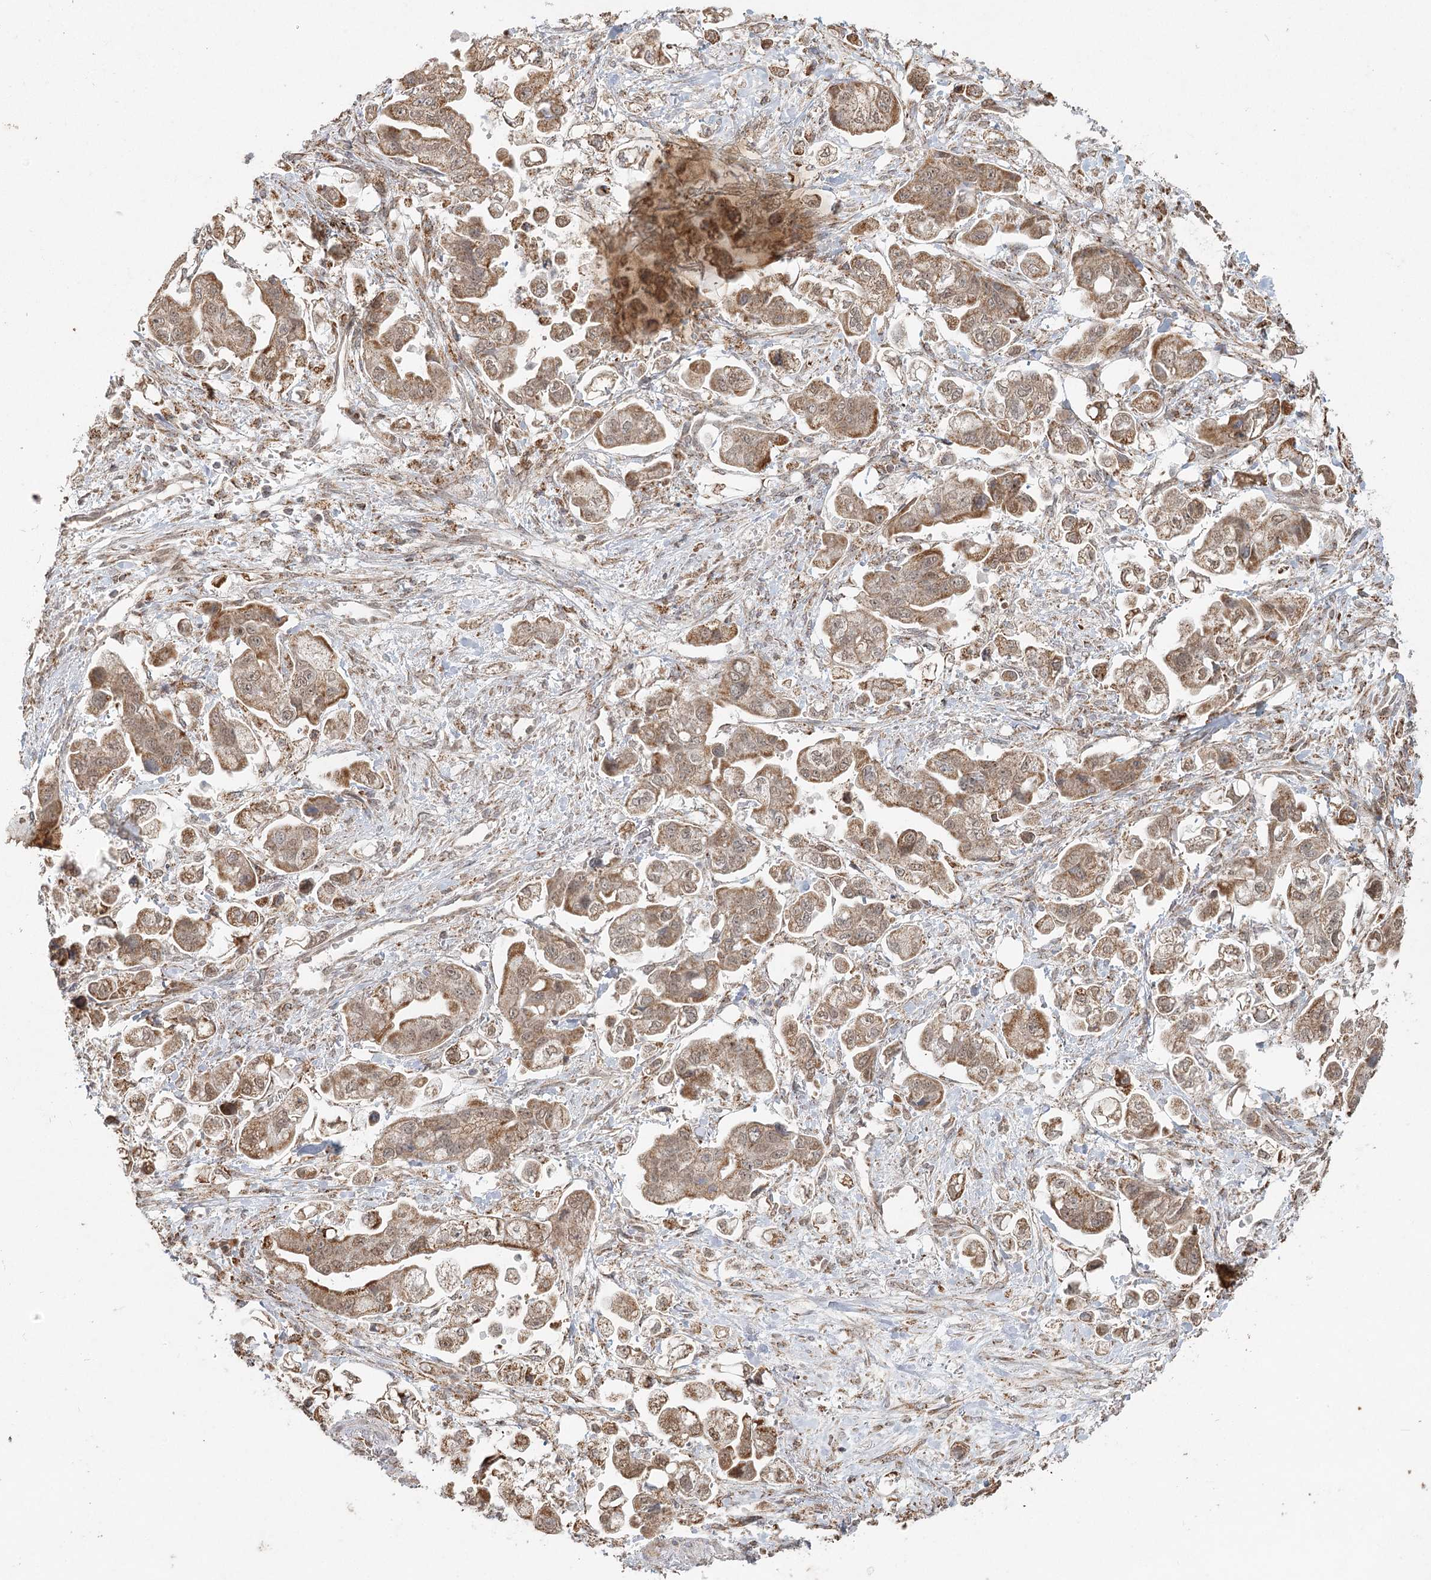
{"staining": {"intensity": "moderate", "quantity": ">75%", "location": "cytoplasmic/membranous,nuclear"}, "tissue": "stomach cancer", "cell_type": "Tumor cells", "image_type": "cancer", "snomed": [{"axis": "morphology", "description": "Adenocarcinoma, NOS"}, {"axis": "topography", "description": "Stomach"}], "caption": "Immunohistochemical staining of stomach cancer (adenocarcinoma) shows medium levels of moderate cytoplasmic/membranous and nuclear protein expression in approximately >75% of tumor cells.", "gene": "LACTB", "patient": {"sex": "male", "age": 62}}